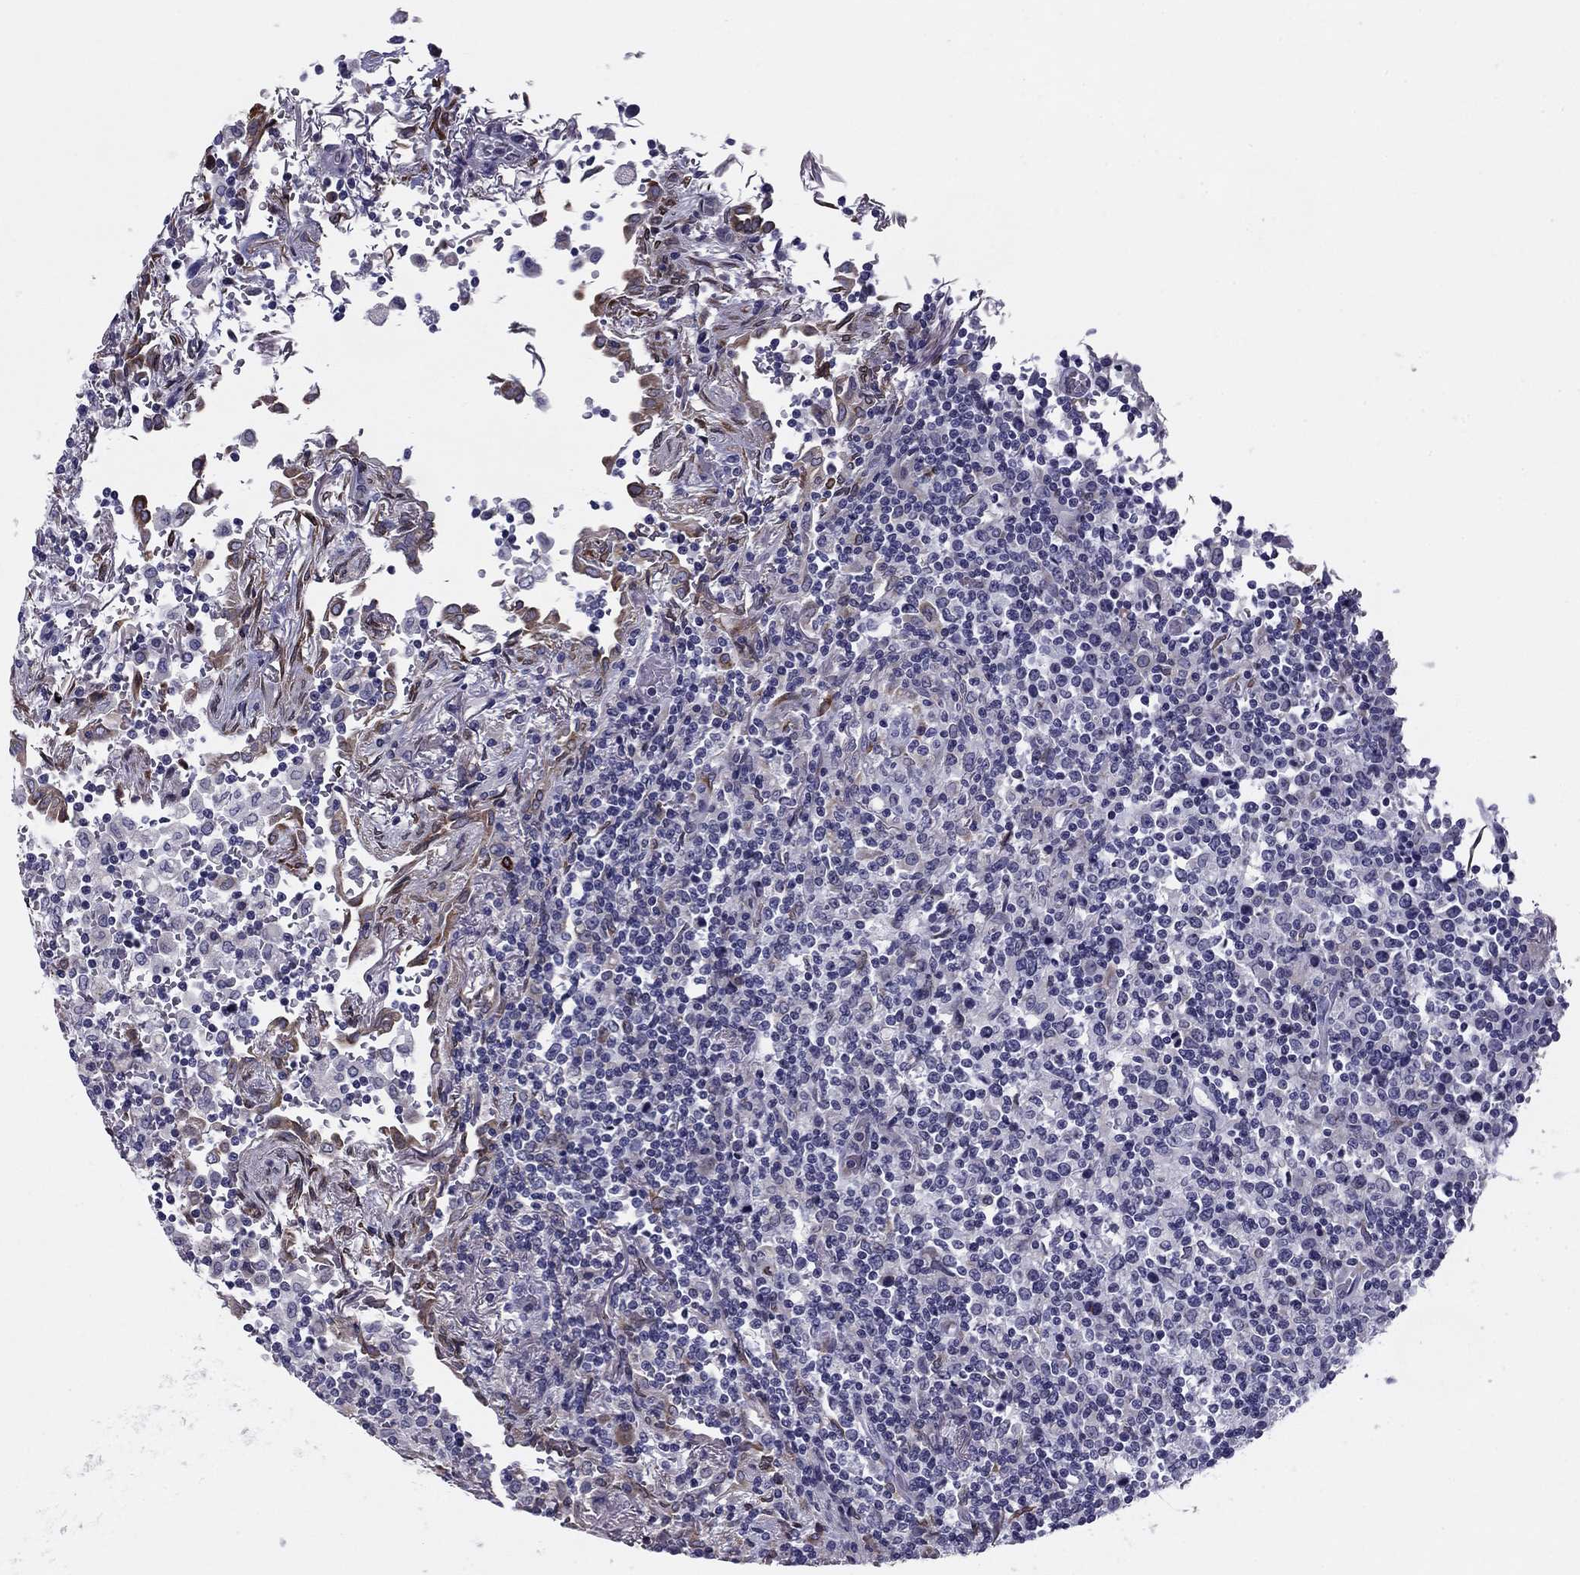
{"staining": {"intensity": "moderate", "quantity": "<25%", "location": "cytoplasmic/membranous"}, "tissue": "lymphoma", "cell_type": "Tumor cells", "image_type": "cancer", "snomed": [{"axis": "morphology", "description": "Malignant lymphoma, non-Hodgkin's type, High grade"}, {"axis": "topography", "description": "Lung"}], "caption": "Immunohistochemical staining of malignant lymphoma, non-Hodgkin's type (high-grade) reveals low levels of moderate cytoplasmic/membranous staining in approximately <25% of tumor cells.", "gene": "TMED3", "patient": {"sex": "male", "age": 79}}